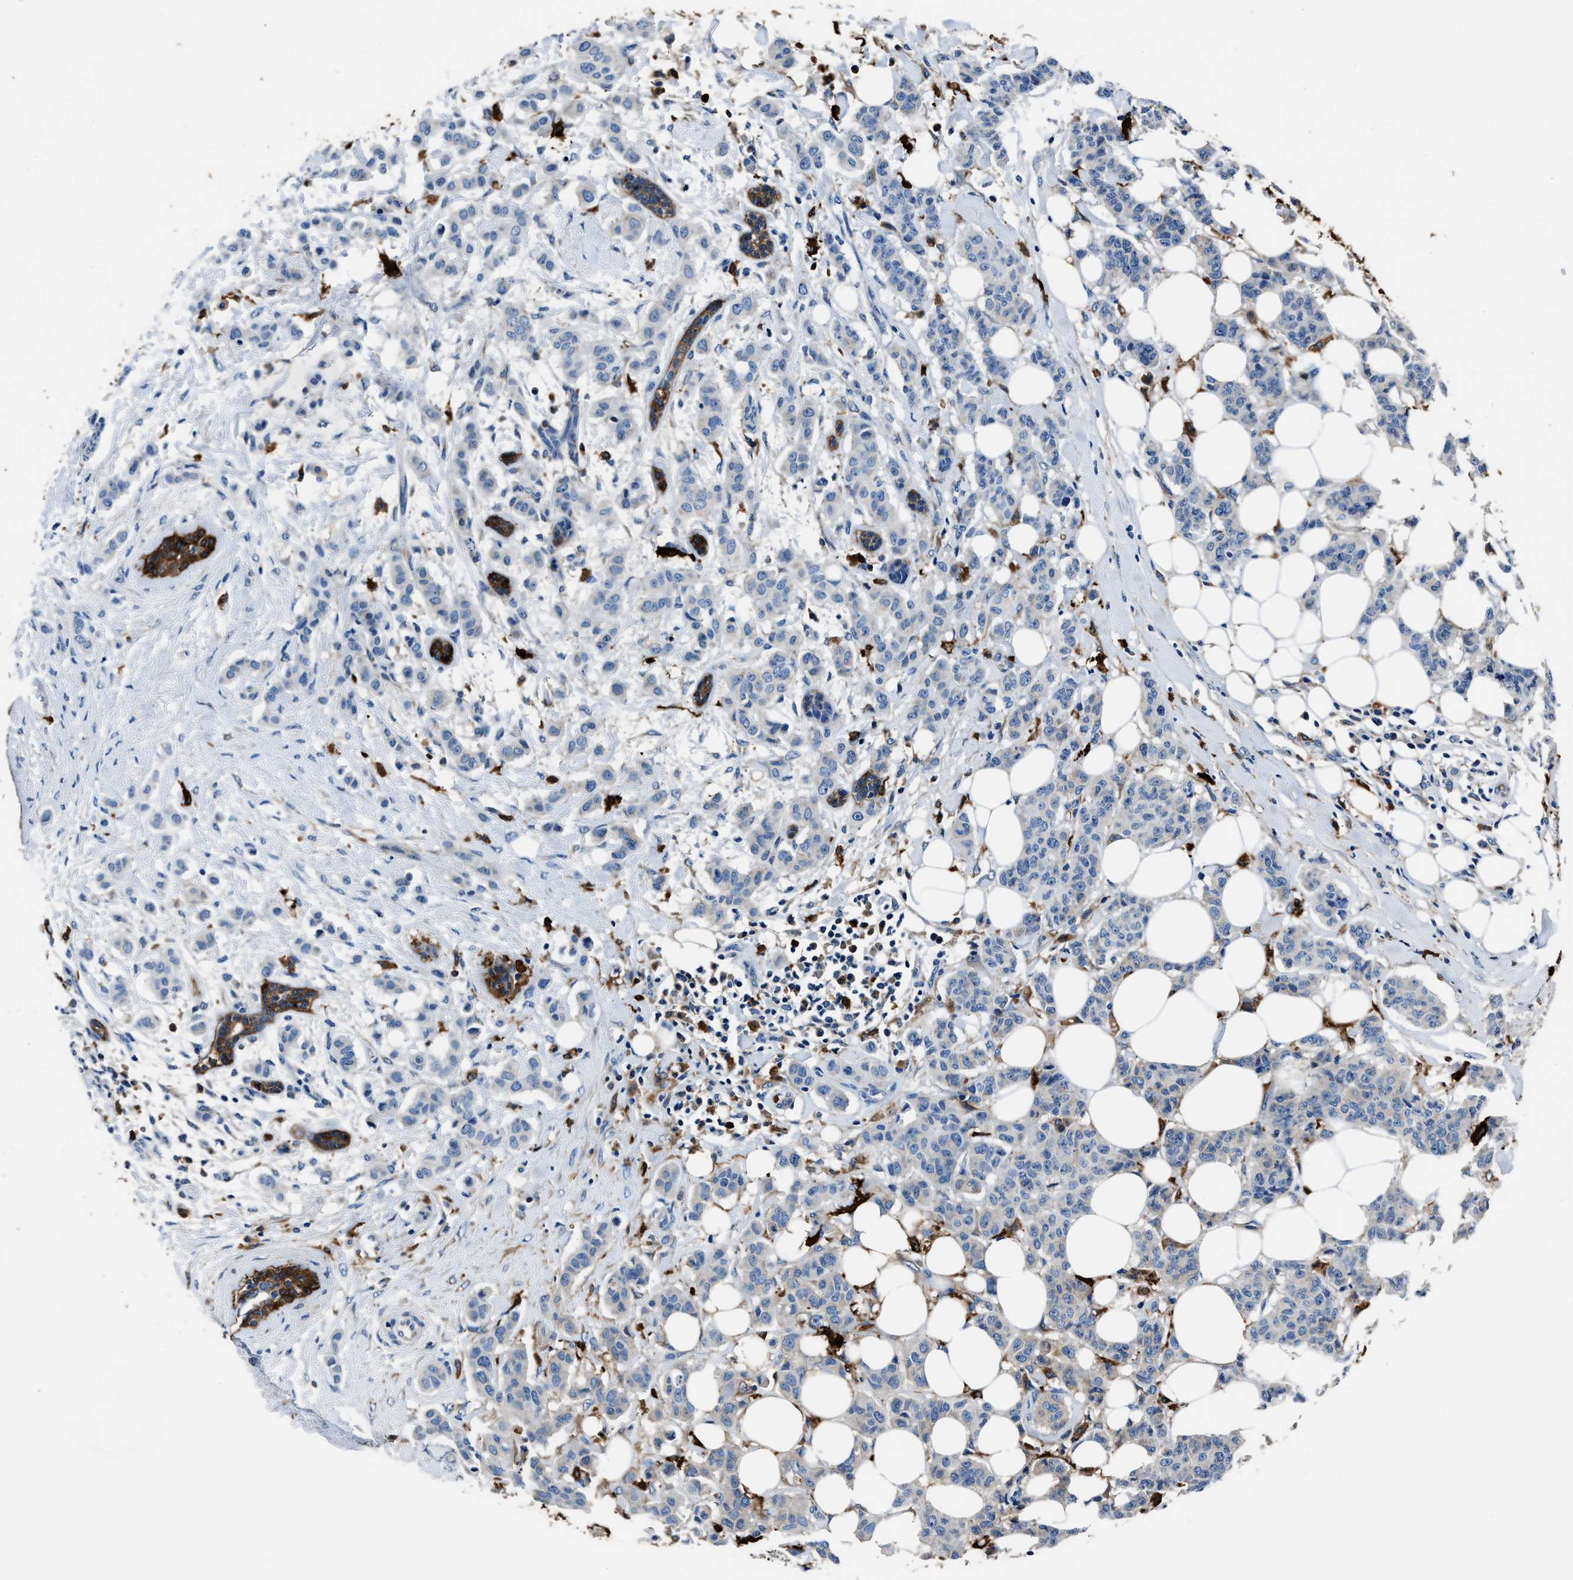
{"staining": {"intensity": "negative", "quantity": "none", "location": "none"}, "tissue": "breast cancer", "cell_type": "Tumor cells", "image_type": "cancer", "snomed": [{"axis": "morphology", "description": "Duct carcinoma"}, {"axis": "topography", "description": "Breast"}], "caption": "Immunohistochemistry histopathology image of neoplastic tissue: intraductal carcinoma (breast) stained with DAB (3,3'-diaminobenzidine) demonstrates no significant protein positivity in tumor cells. (Immunohistochemistry, brightfield microscopy, high magnification).", "gene": "FTL", "patient": {"sex": "female", "age": 40}}